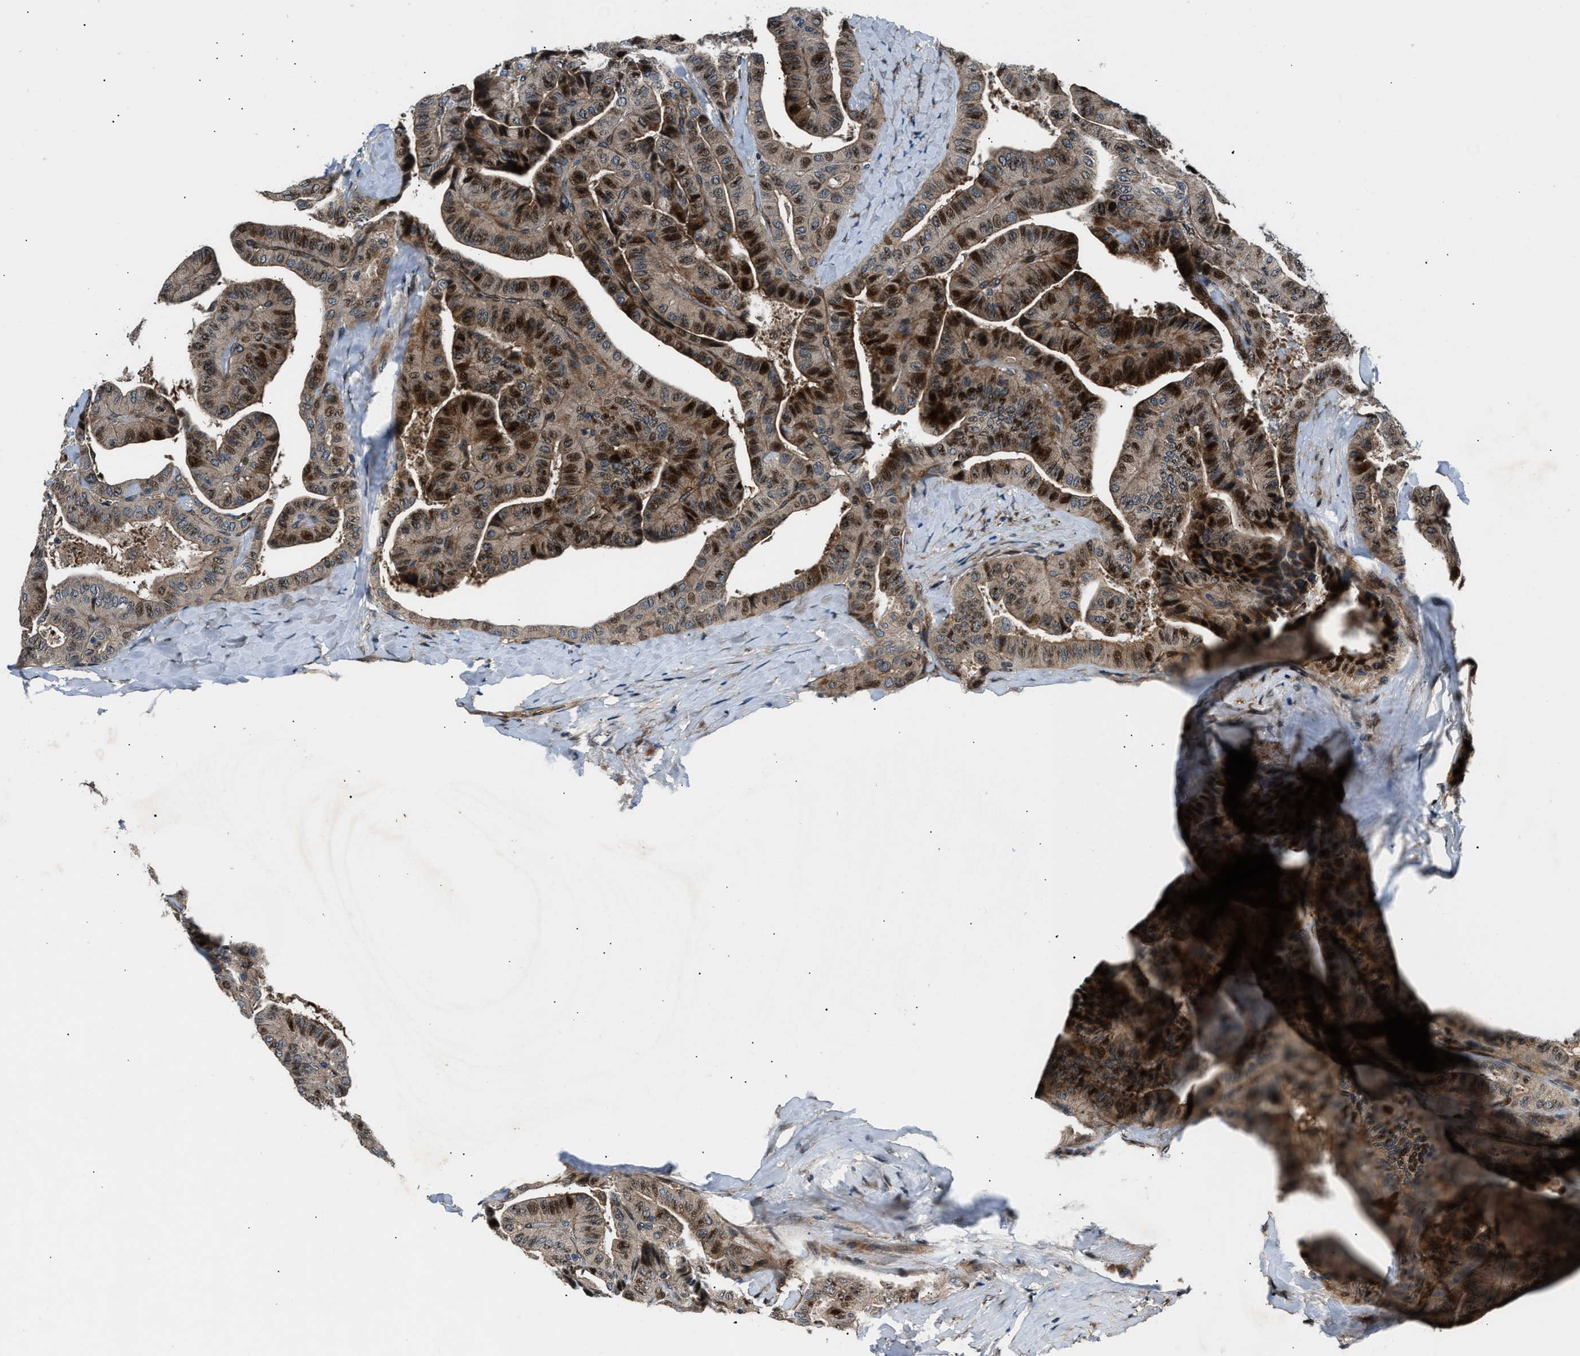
{"staining": {"intensity": "moderate", "quantity": ">75%", "location": "cytoplasmic/membranous,nuclear"}, "tissue": "thyroid cancer", "cell_type": "Tumor cells", "image_type": "cancer", "snomed": [{"axis": "morphology", "description": "Papillary adenocarcinoma, NOS"}, {"axis": "topography", "description": "Thyroid gland"}], "caption": "This histopathology image reveals papillary adenocarcinoma (thyroid) stained with immunohistochemistry to label a protein in brown. The cytoplasmic/membranous and nuclear of tumor cells show moderate positivity for the protein. Nuclei are counter-stained blue.", "gene": "DYNC2I1", "patient": {"sex": "male", "age": 77}}